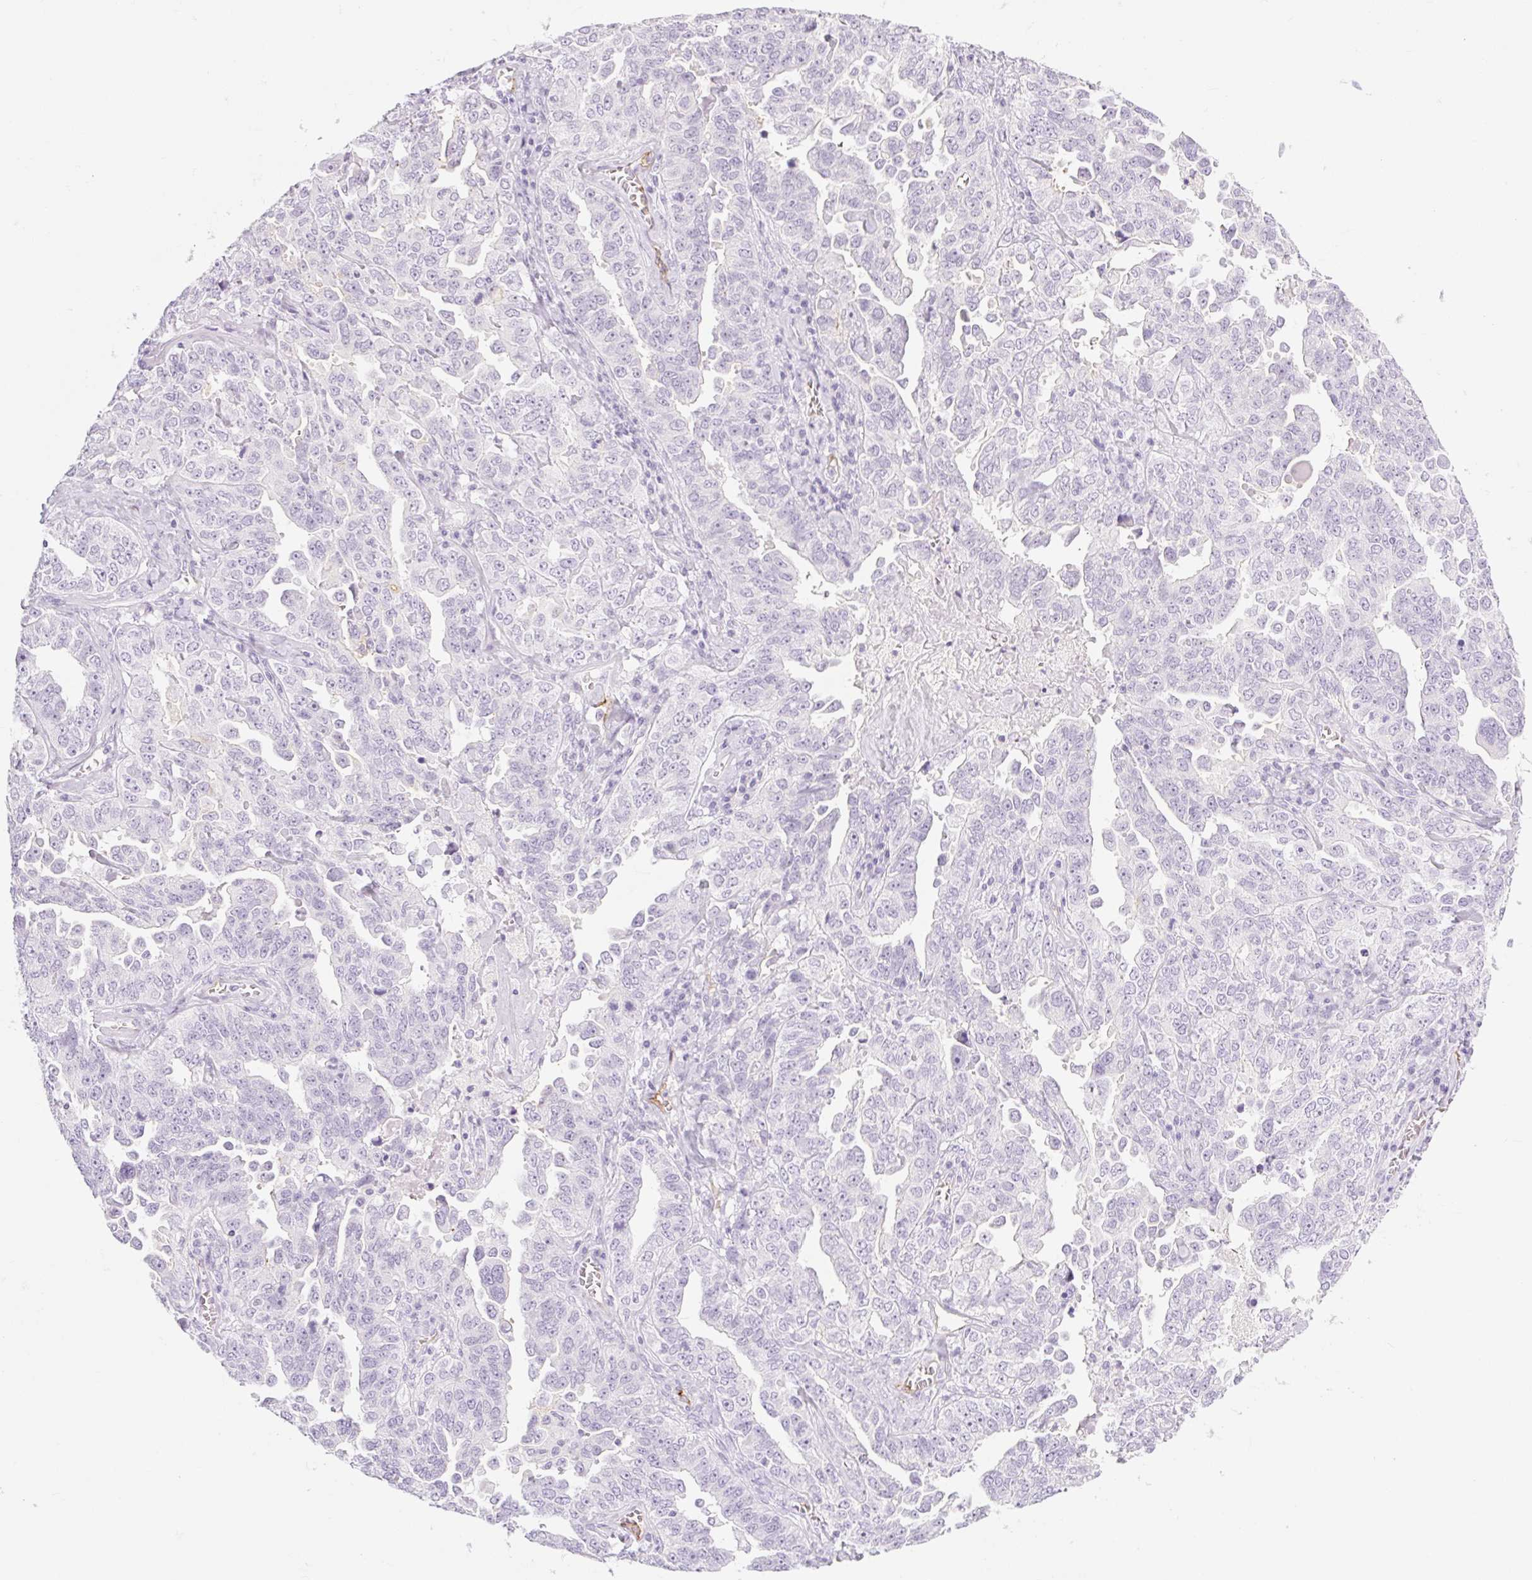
{"staining": {"intensity": "negative", "quantity": "none", "location": "none"}, "tissue": "ovarian cancer", "cell_type": "Tumor cells", "image_type": "cancer", "snomed": [{"axis": "morphology", "description": "Carcinoma, endometroid"}, {"axis": "topography", "description": "Ovary"}], "caption": "A histopathology image of human ovarian endometroid carcinoma is negative for staining in tumor cells. (Stains: DAB immunohistochemistry (IHC) with hematoxylin counter stain, Microscopy: brightfield microscopy at high magnification).", "gene": "TAF1L", "patient": {"sex": "female", "age": 62}}